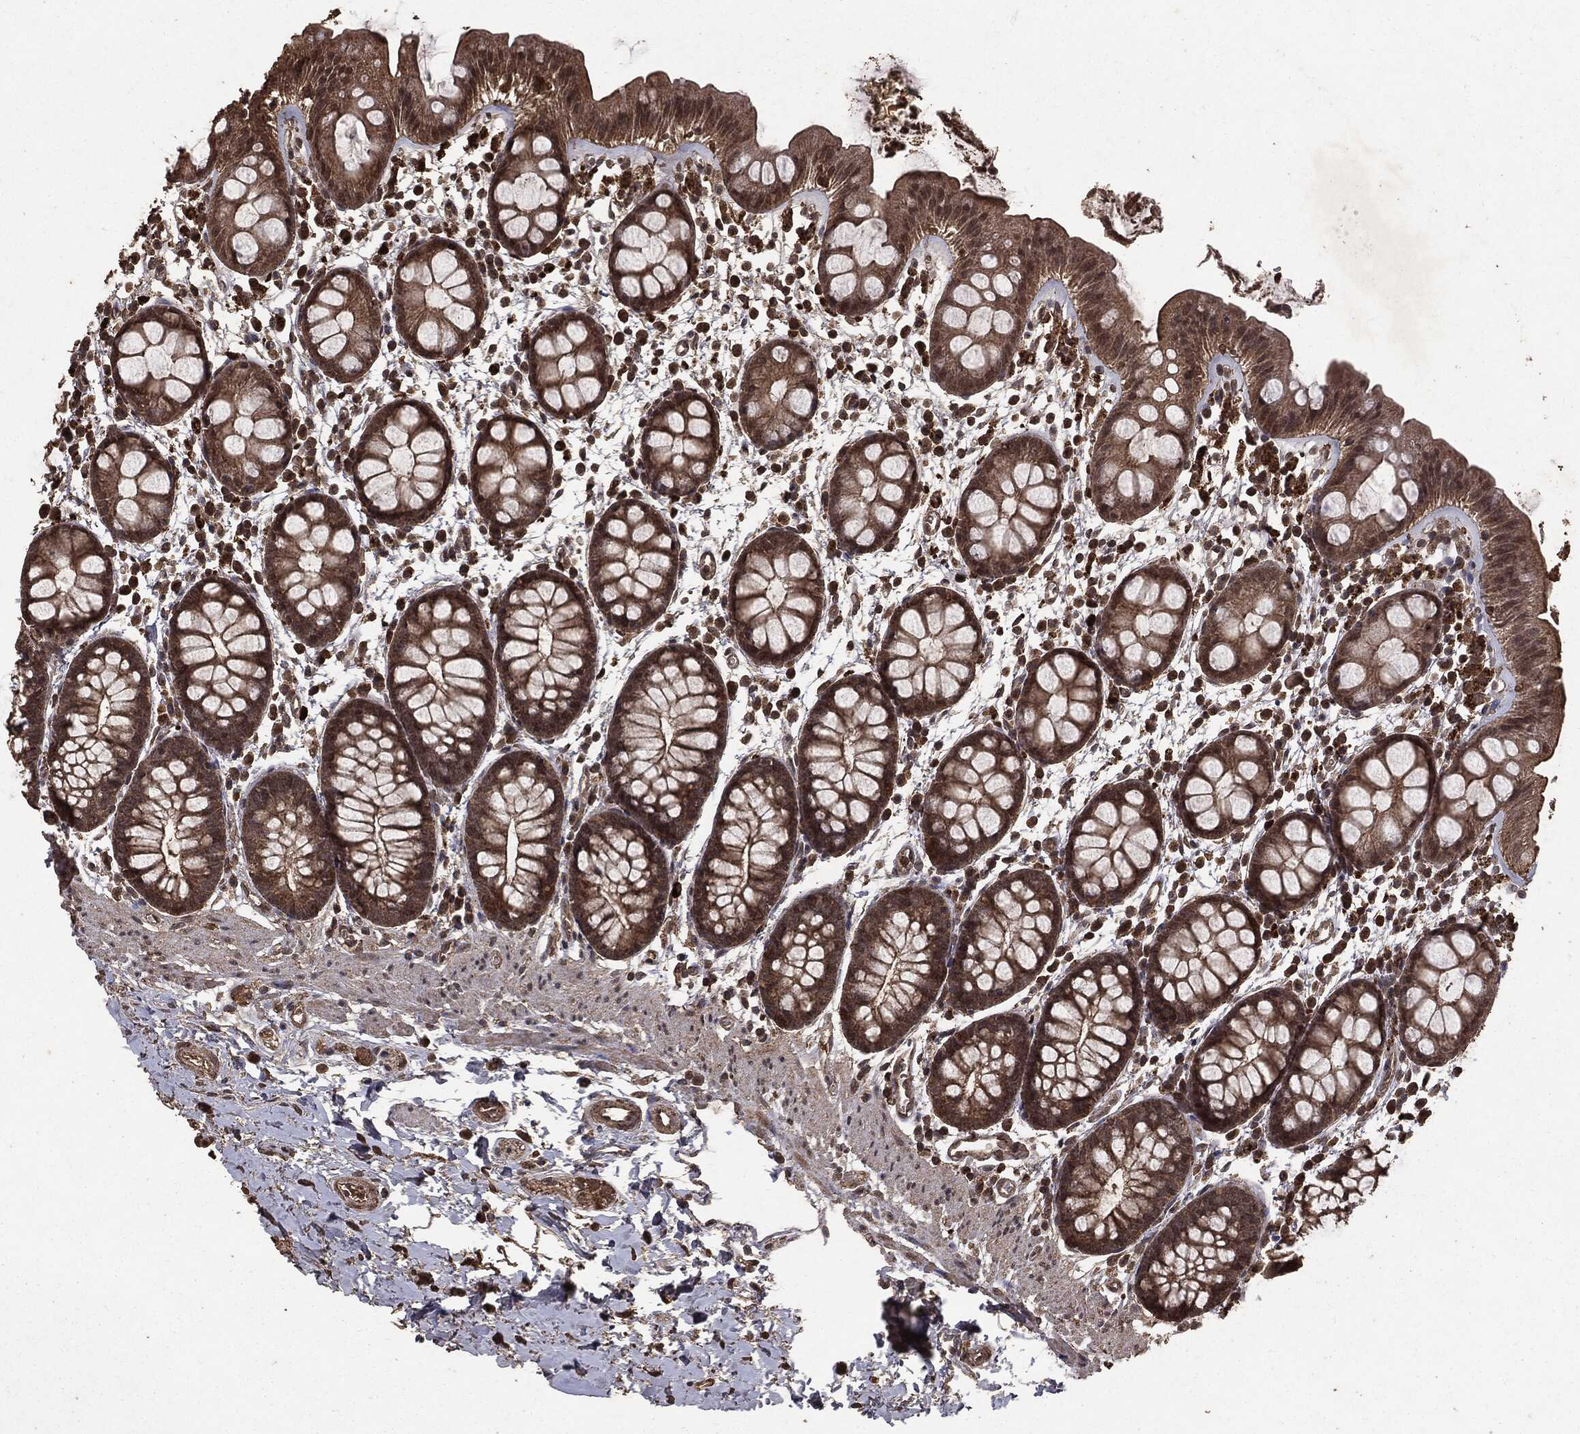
{"staining": {"intensity": "moderate", "quantity": ">75%", "location": "cytoplasmic/membranous"}, "tissue": "rectum", "cell_type": "Glandular cells", "image_type": "normal", "snomed": [{"axis": "morphology", "description": "Normal tissue, NOS"}, {"axis": "topography", "description": "Rectum"}], "caption": "The immunohistochemical stain shows moderate cytoplasmic/membranous staining in glandular cells of unremarkable rectum. (brown staining indicates protein expression, while blue staining denotes nuclei).", "gene": "NME1", "patient": {"sex": "male", "age": 57}}